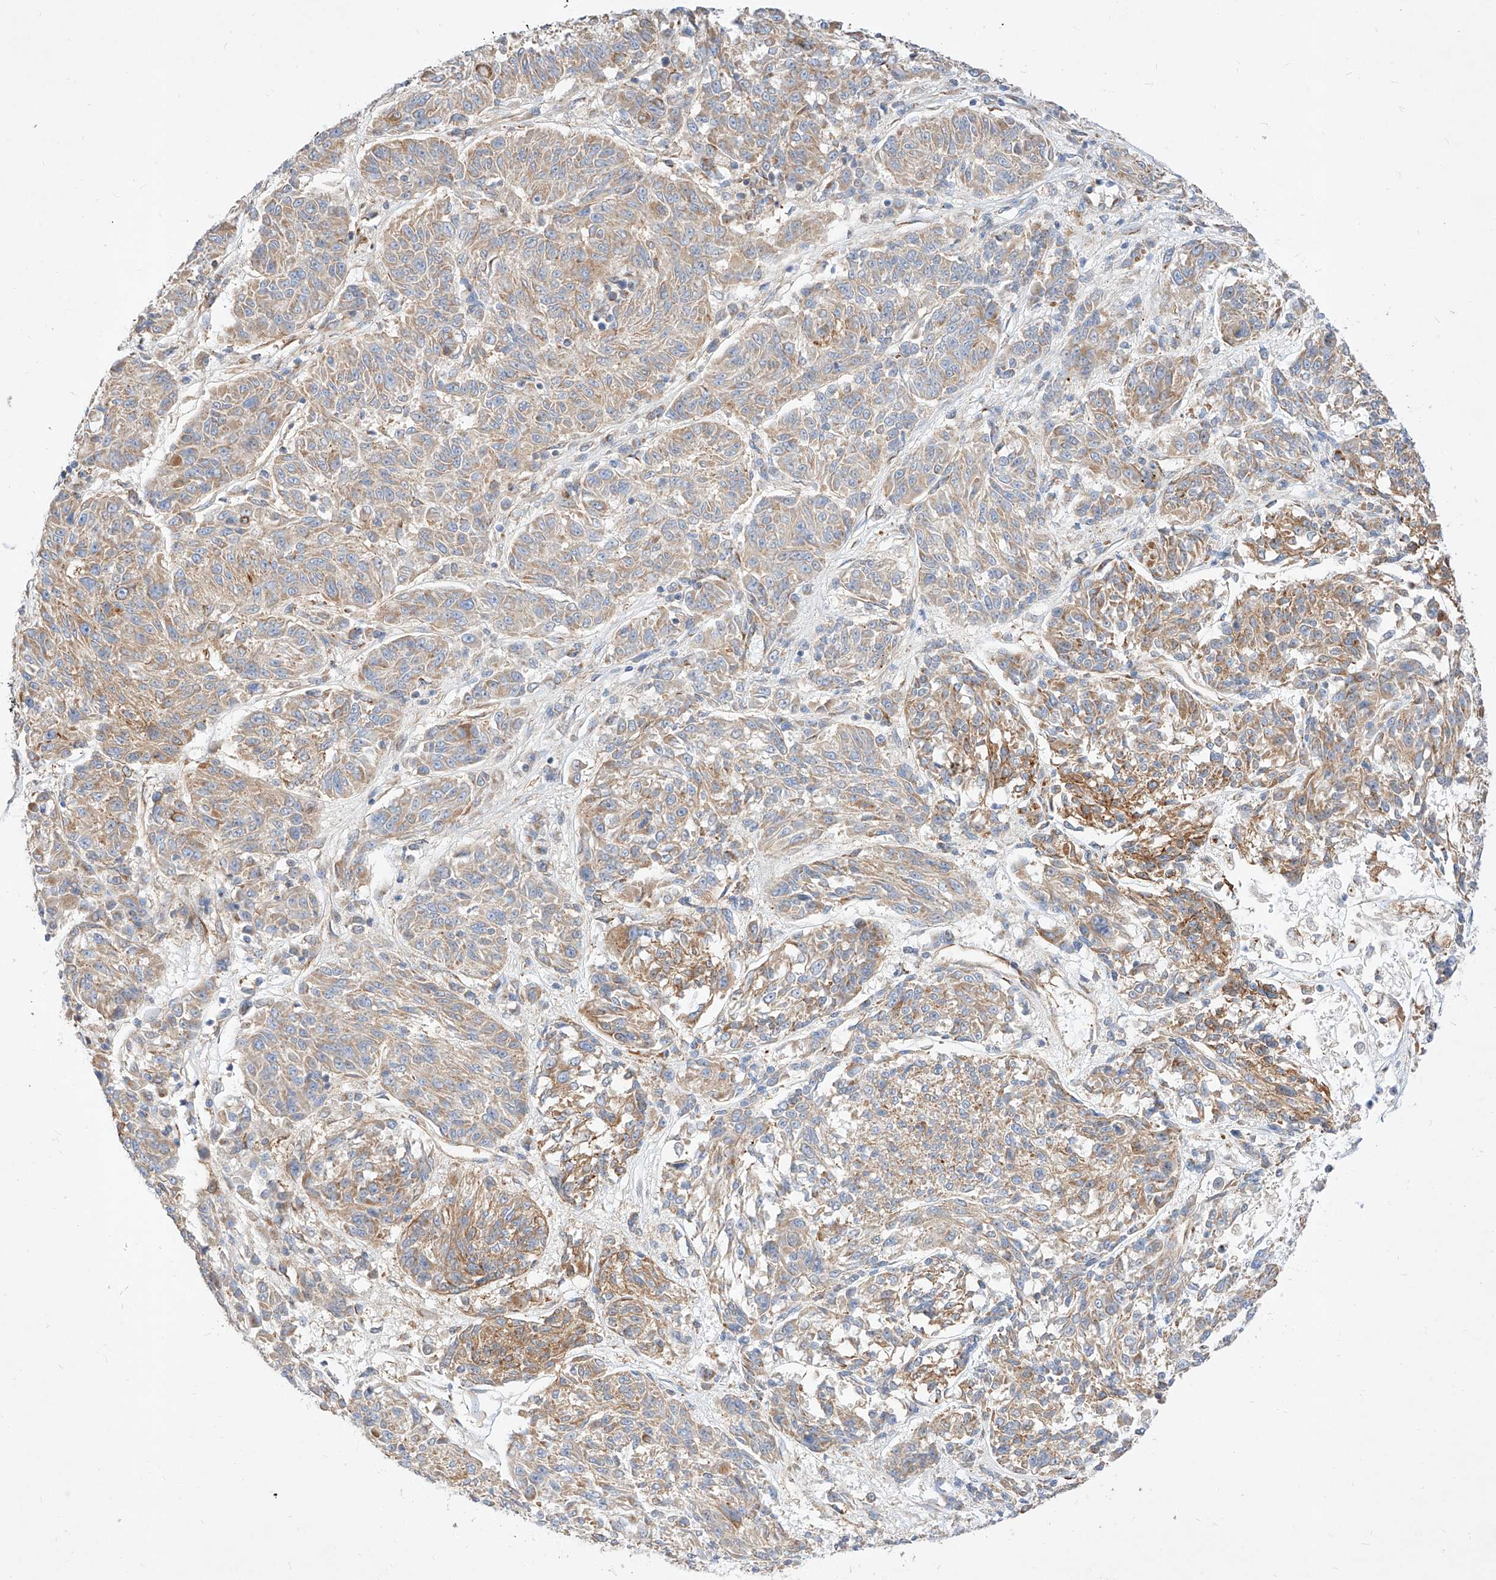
{"staining": {"intensity": "moderate", "quantity": "25%-75%", "location": "cytoplasmic/membranous"}, "tissue": "melanoma", "cell_type": "Tumor cells", "image_type": "cancer", "snomed": [{"axis": "morphology", "description": "Malignant melanoma, NOS"}, {"axis": "topography", "description": "Skin"}], "caption": "Immunohistochemical staining of malignant melanoma exhibits moderate cytoplasmic/membranous protein positivity in approximately 25%-75% of tumor cells.", "gene": "CSGALNACT2", "patient": {"sex": "male", "age": 53}}